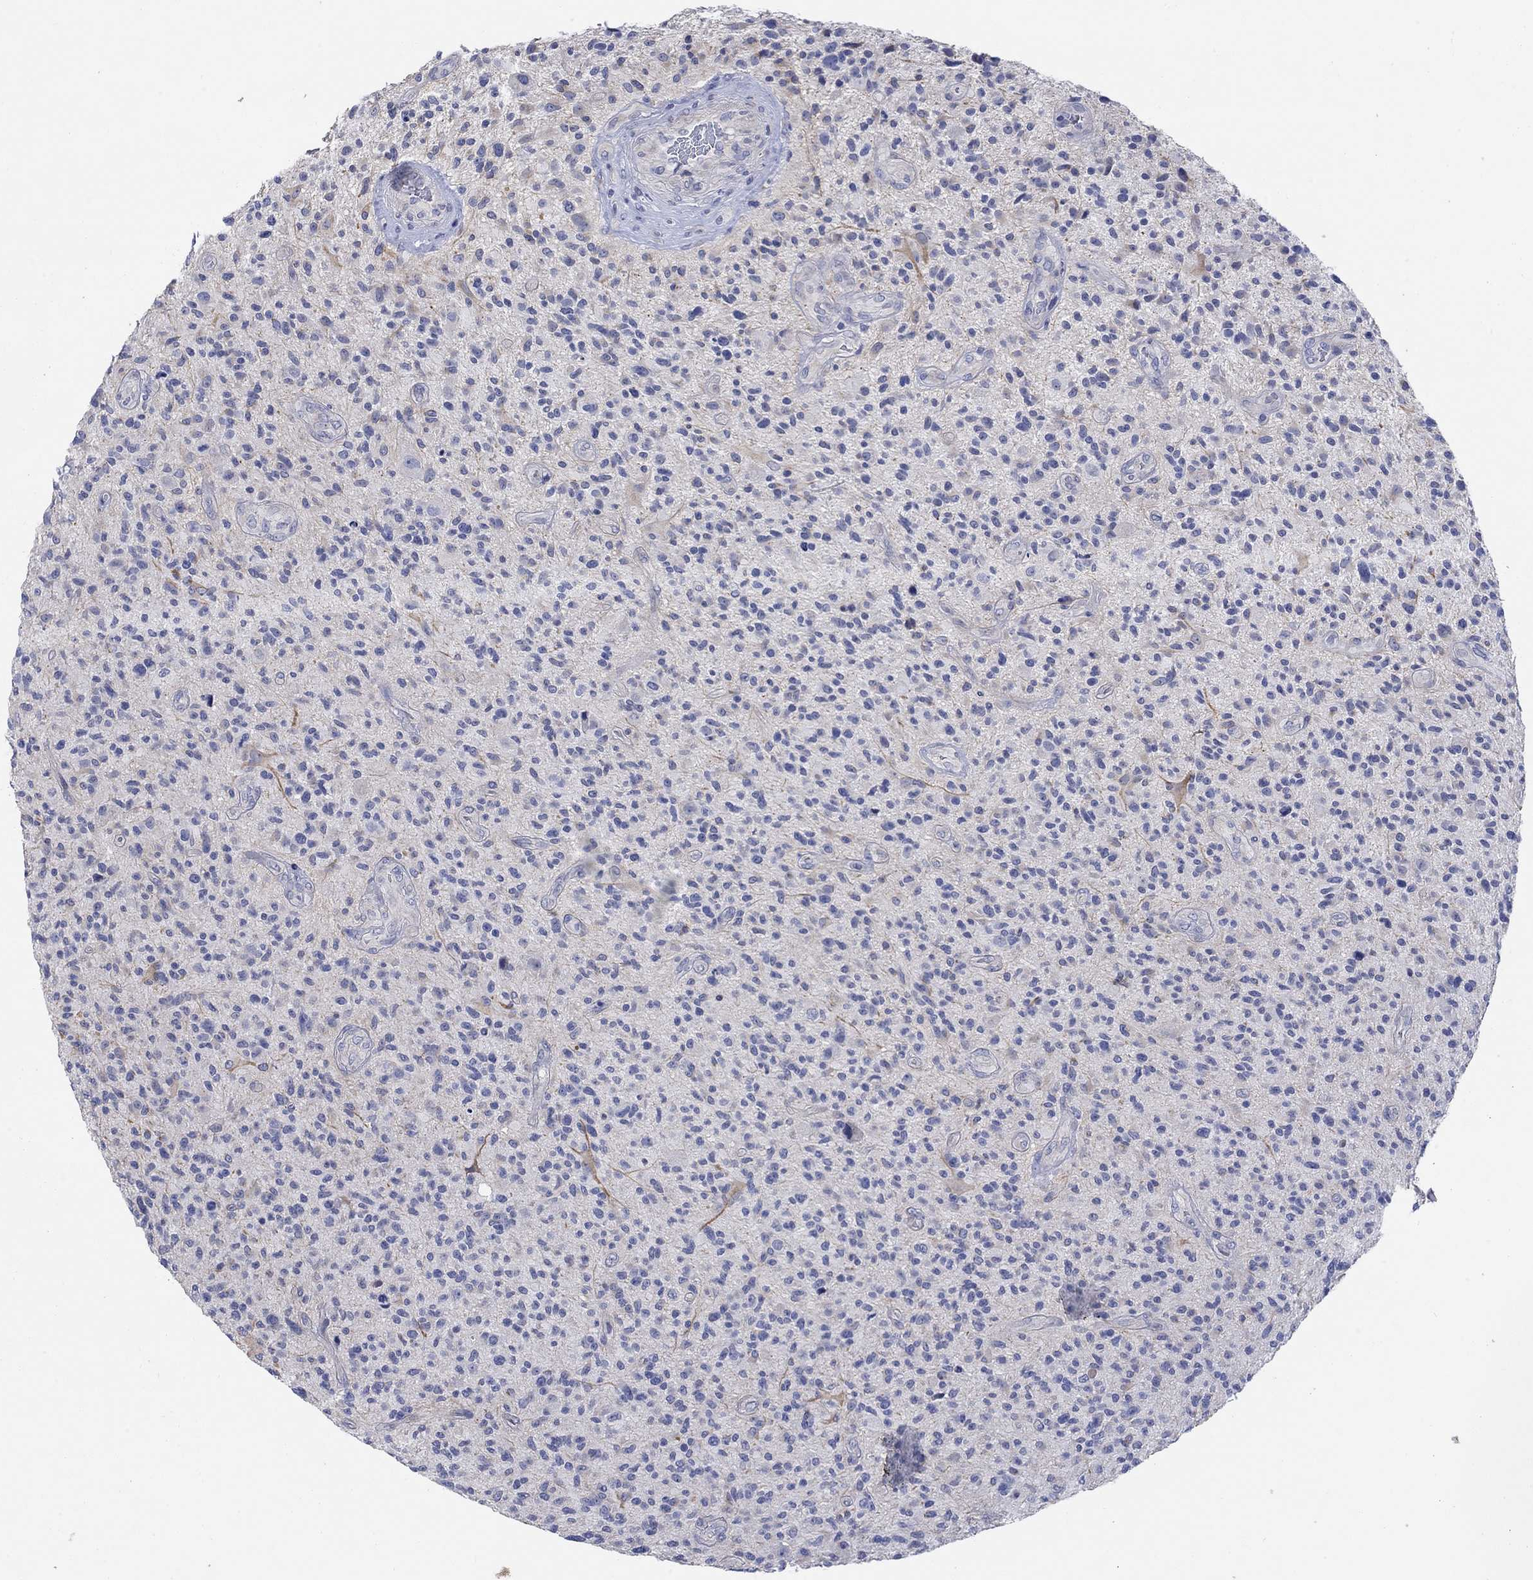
{"staining": {"intensity": "negative", "quantity": "none", "location": "none"}, "tissue": "glioma", "cell_type": "Tumor cells", "image_type": "cancer", "snomed": [{"axis": "morphology", "description": "Glioma, malignant, High grade"}, {"axis": "topography", "description": "Brain"}], "caption": "Tumor cells show no significant protein staining in glioma.", "gene": "KRT222", "patient": {"sex": "male", "age": 47}}